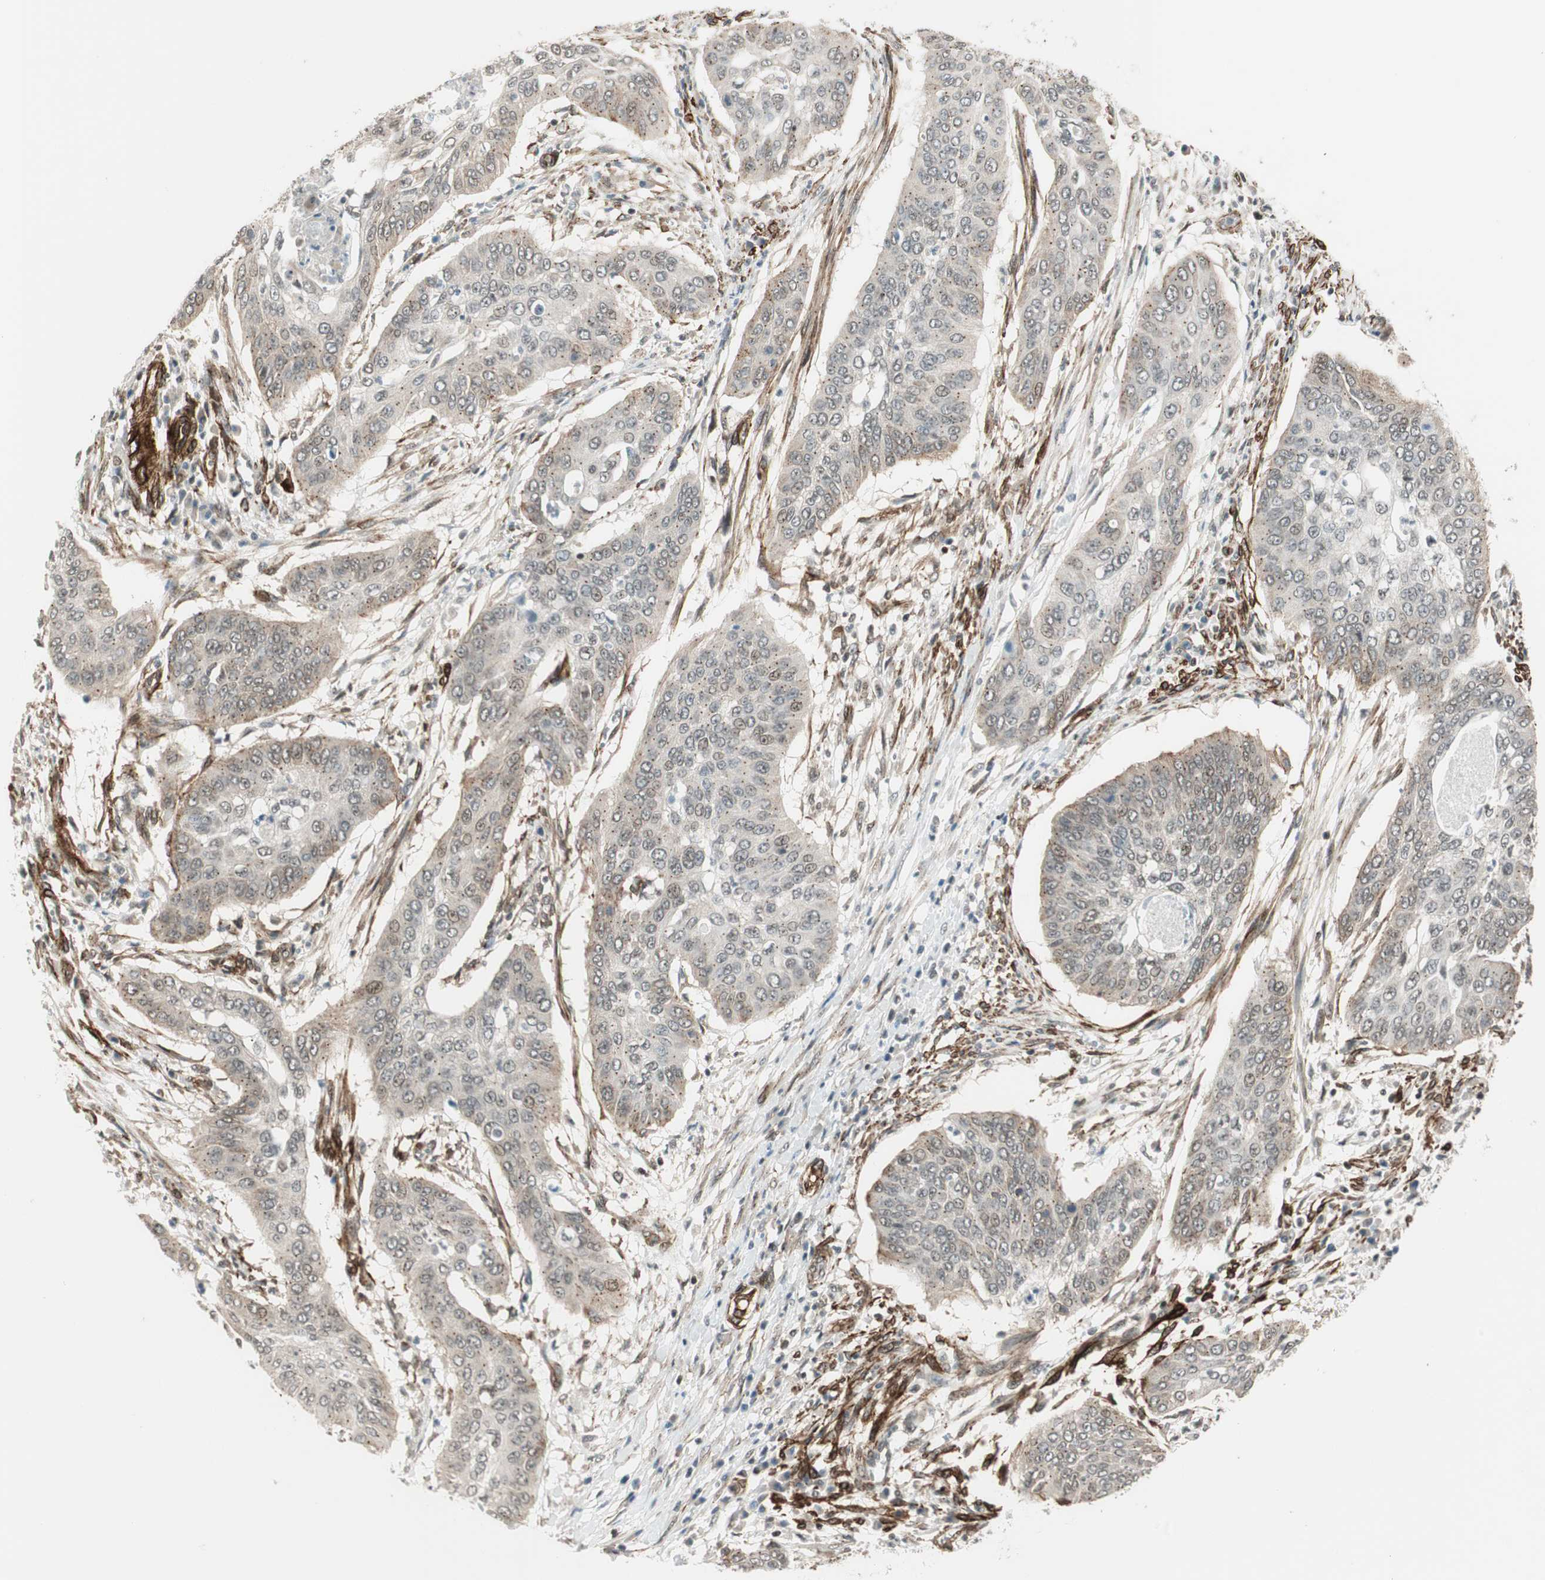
{"staining": {"intensity": "moderate", "quantity": "<25%", "location": "cytoplasmic/membranous"}, "tissue": "cervical cancer", "cell_type": "Tumor cells", "image_type": "cancer", "snomed": [{"axis": "morphology", "description": "Squamous cell carcinoma, NOS"}, {"axis": "topography", "description": "Cervix"}], "caption": "DAB (3,3'-diaminobenzidine) immunohistochemical staining of human cervical cancer (squamous cell carcinoma) exhibits moderate cytoplasmic/membranous protein positivity in about <25% of tumor cells.", "gene": "CDK19", "patient": {"sex": "female", "age": 39}}